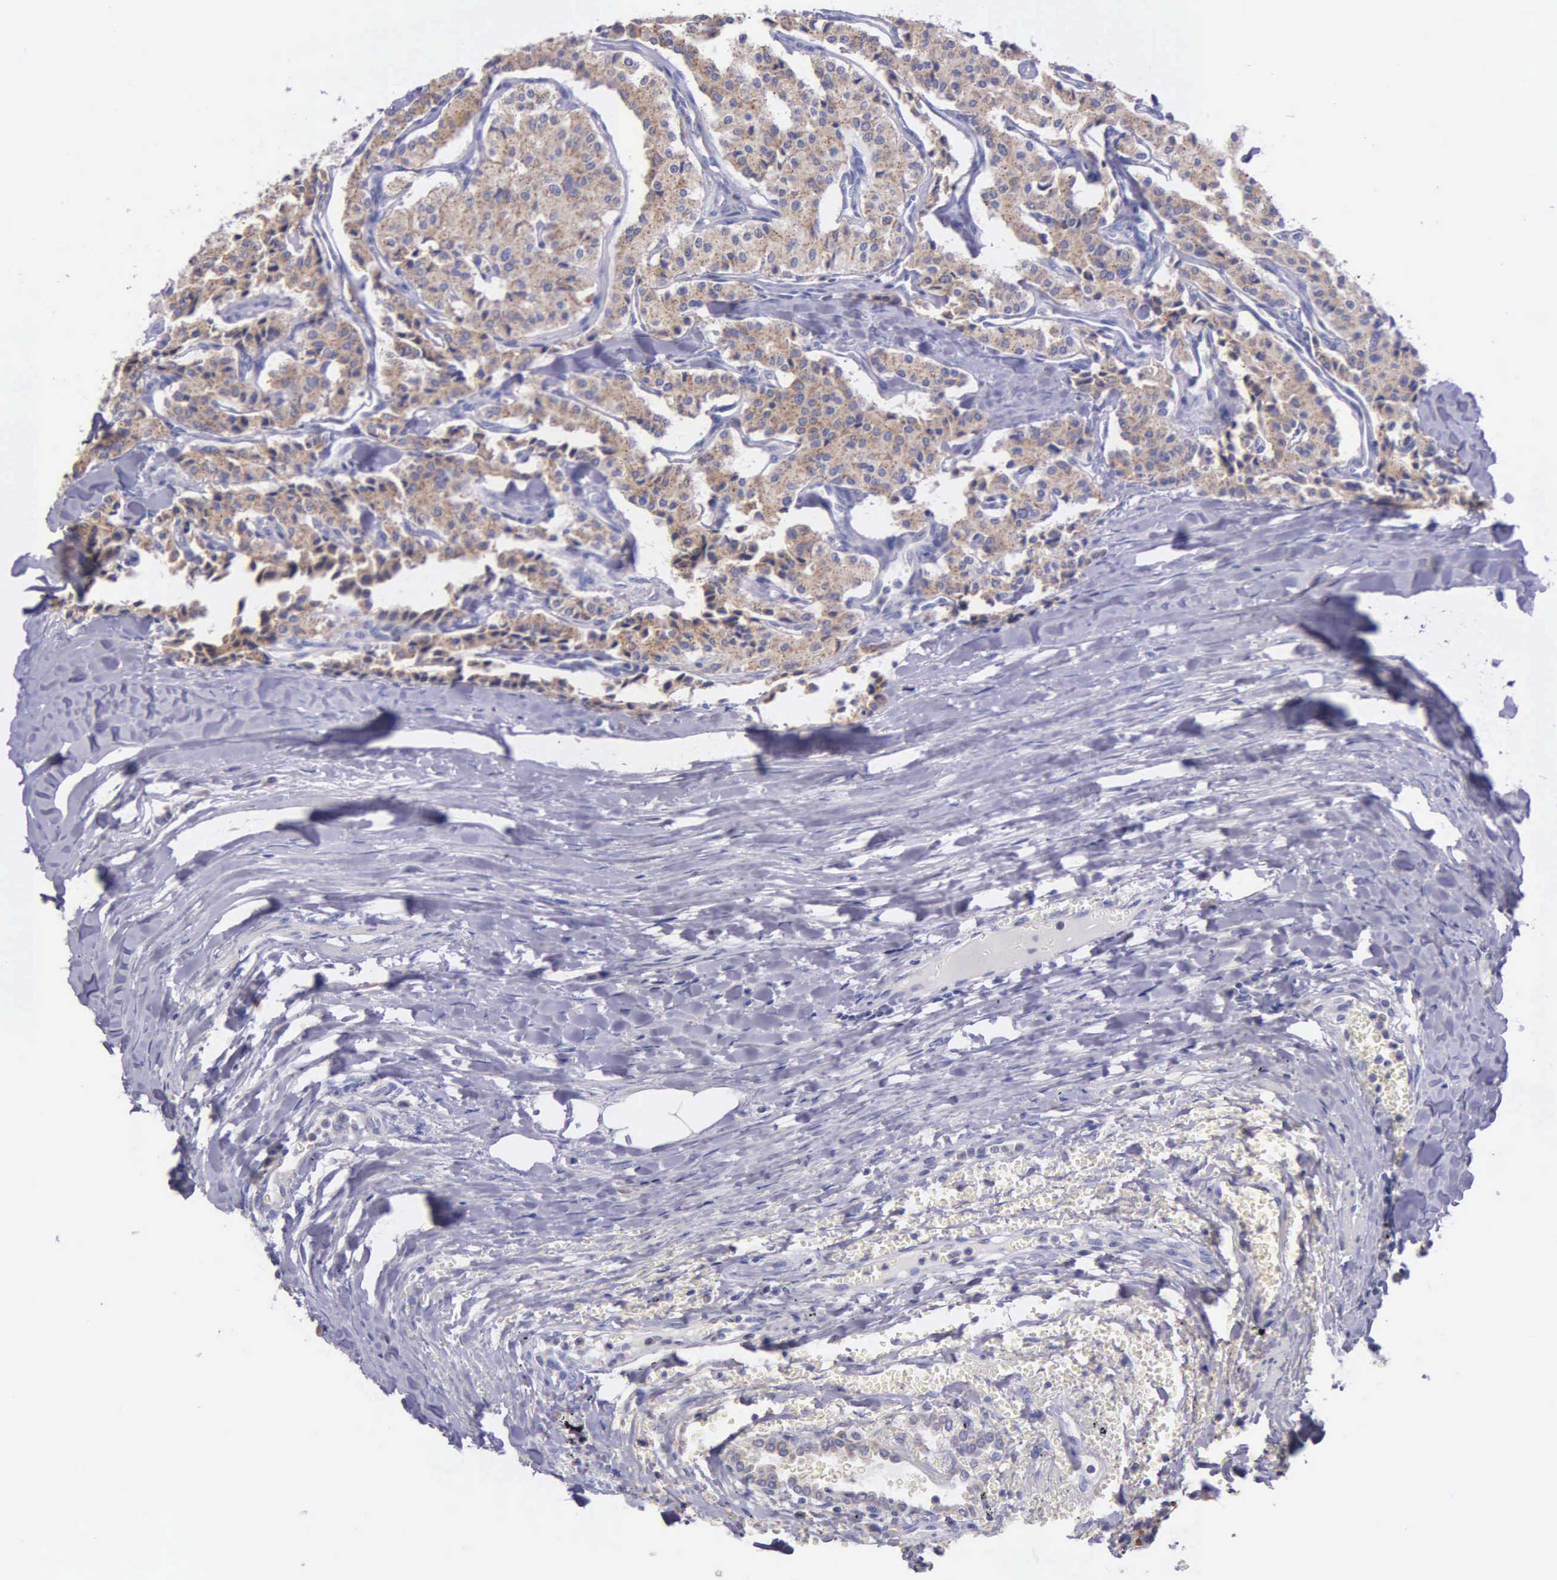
{"staining": {"intensity": "moderate", "quantity": ">75%", "location": "cytoplasmic/membranous"}, "tissue": "carcinoid", "cell_type": "Tumor cells", "image_type": "cancer", "snomed": [{"axis": "morphology", "description": "Carcinoid, malignant, NOS"}, {"axis": "topography", "description": "Bronchus"}], "caption": "Carcinoid (malignant) stained for a protein (brown) shows moderate cytoplasmic/membranous positive staining in about >75% of tumor cells.", "gene": "MIA2", "patient": {"sex": "male", "age": 55}}